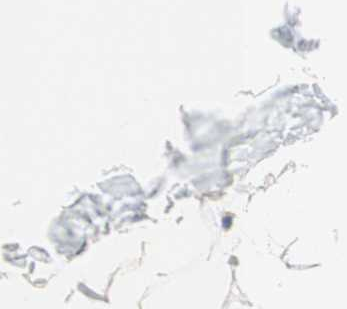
{"staining": {"intensity": "negative", "quantity": "none", "location": "none"}, "tissue": "adipose tissue", "cell_type": "Adipocytes", "image_type": "normal", "snomed": [{"axis": "morphology", "description": "Normal tissue, NOS"}, {"axis": "topography", "description": "Breast"}, {"axis": "topography", "description": "Adipose tissue"}], "caption": "A histopathology image of adipose tissue stained for a protein shows no brown staining in adipocytes. (DAB (3,3'-diaminobenzidine) IHC with hematoxylin counter stain).", "gene": "CEACAM1", "patient": {"sex": "female", "age": 25}}